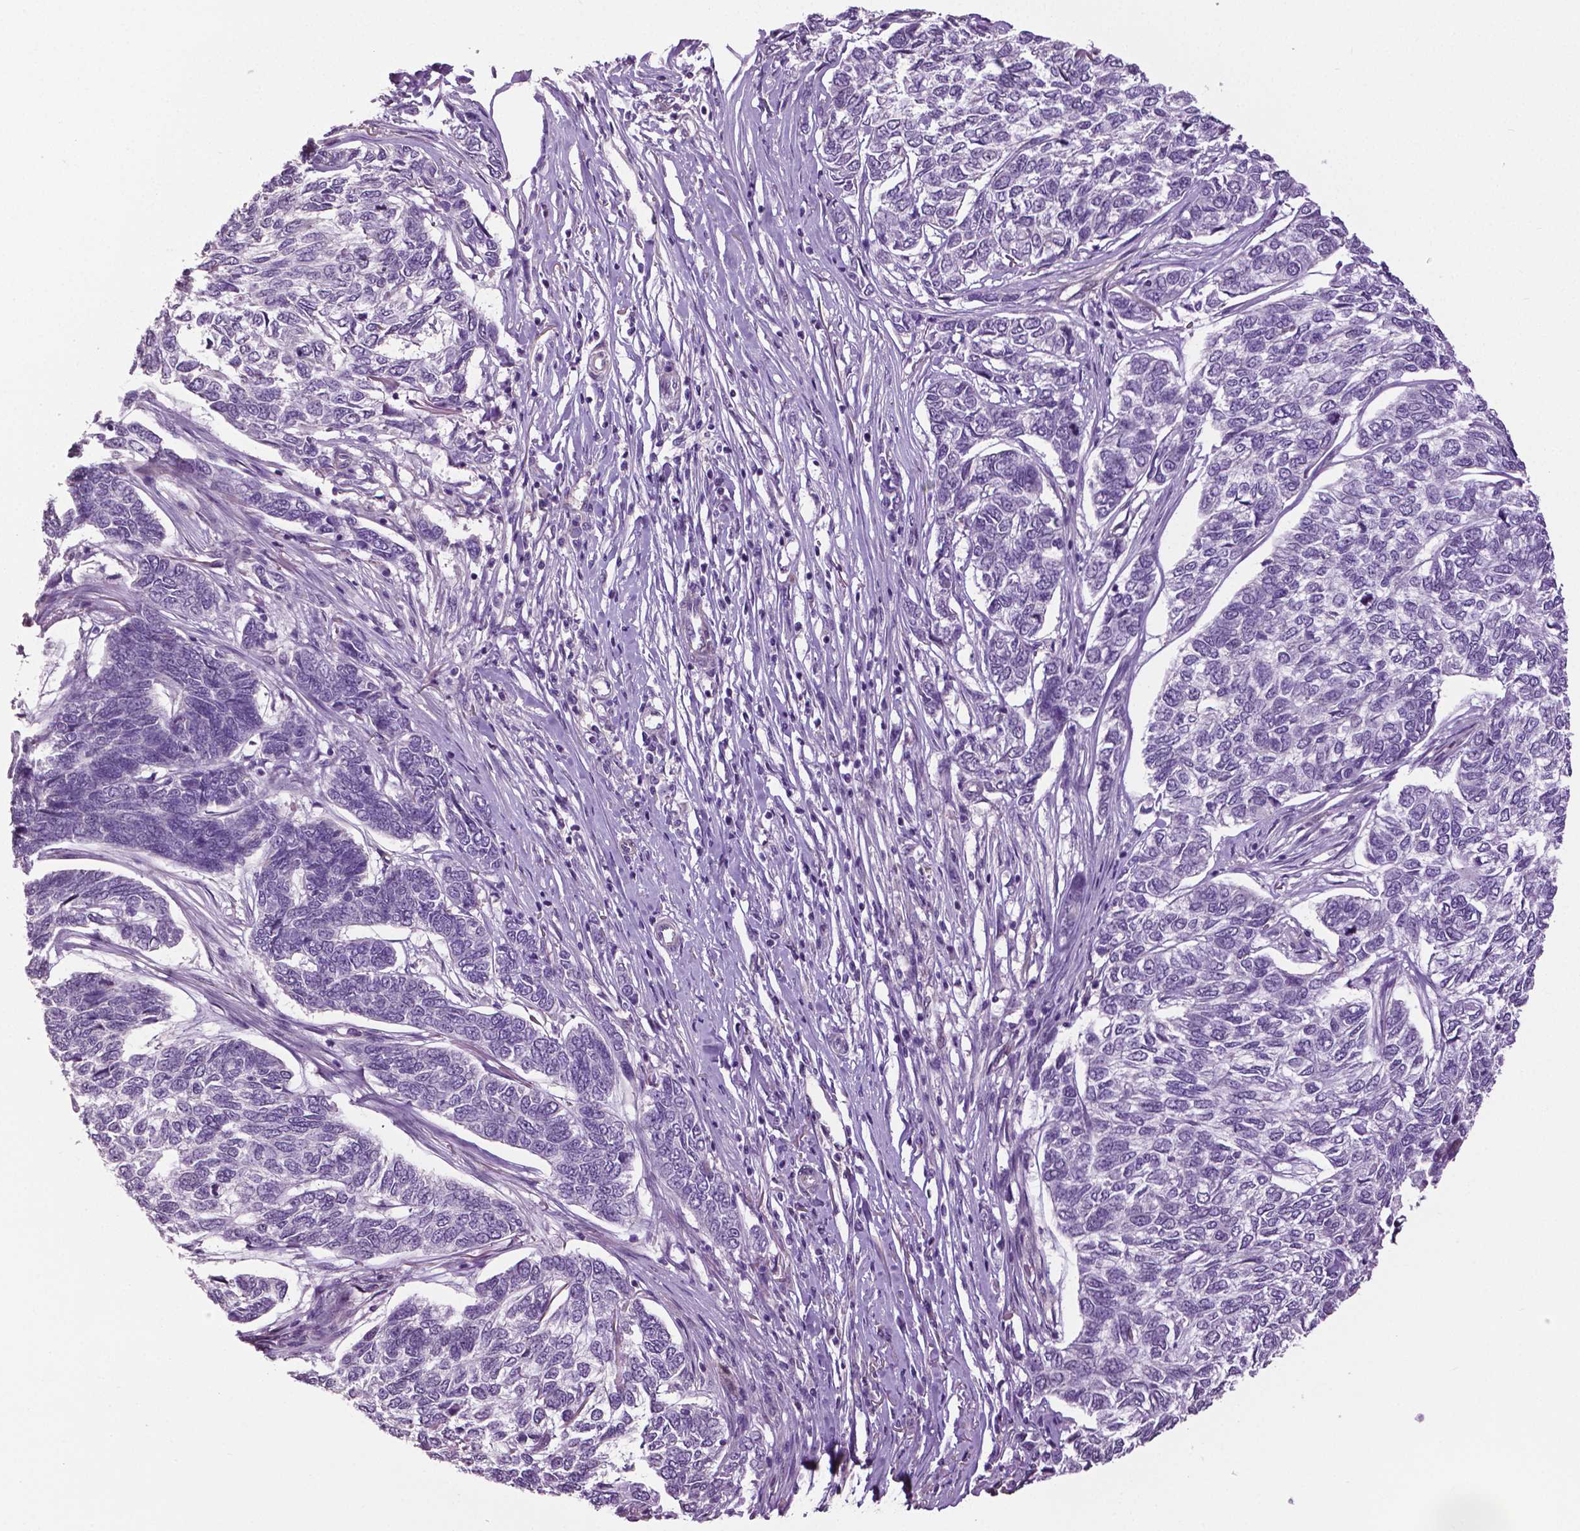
{"staining": {"intensity": "negative", "quantity": "none", "location": "none"}, "tissue": "skin cancer", "cell_type": "Tumor cells", "image_type": "cancer", "snomed": [{"axis": "morphology", "description": "Basal cell carcinoma"}, {"axis": "topography", "description": "Skin"}], "caption": "A micrograph of human skin basal cell carcinoma is negative for staining in tumor cells.", "gene": "PTPN5", "patient": {"sex": "female", "age": 65}}